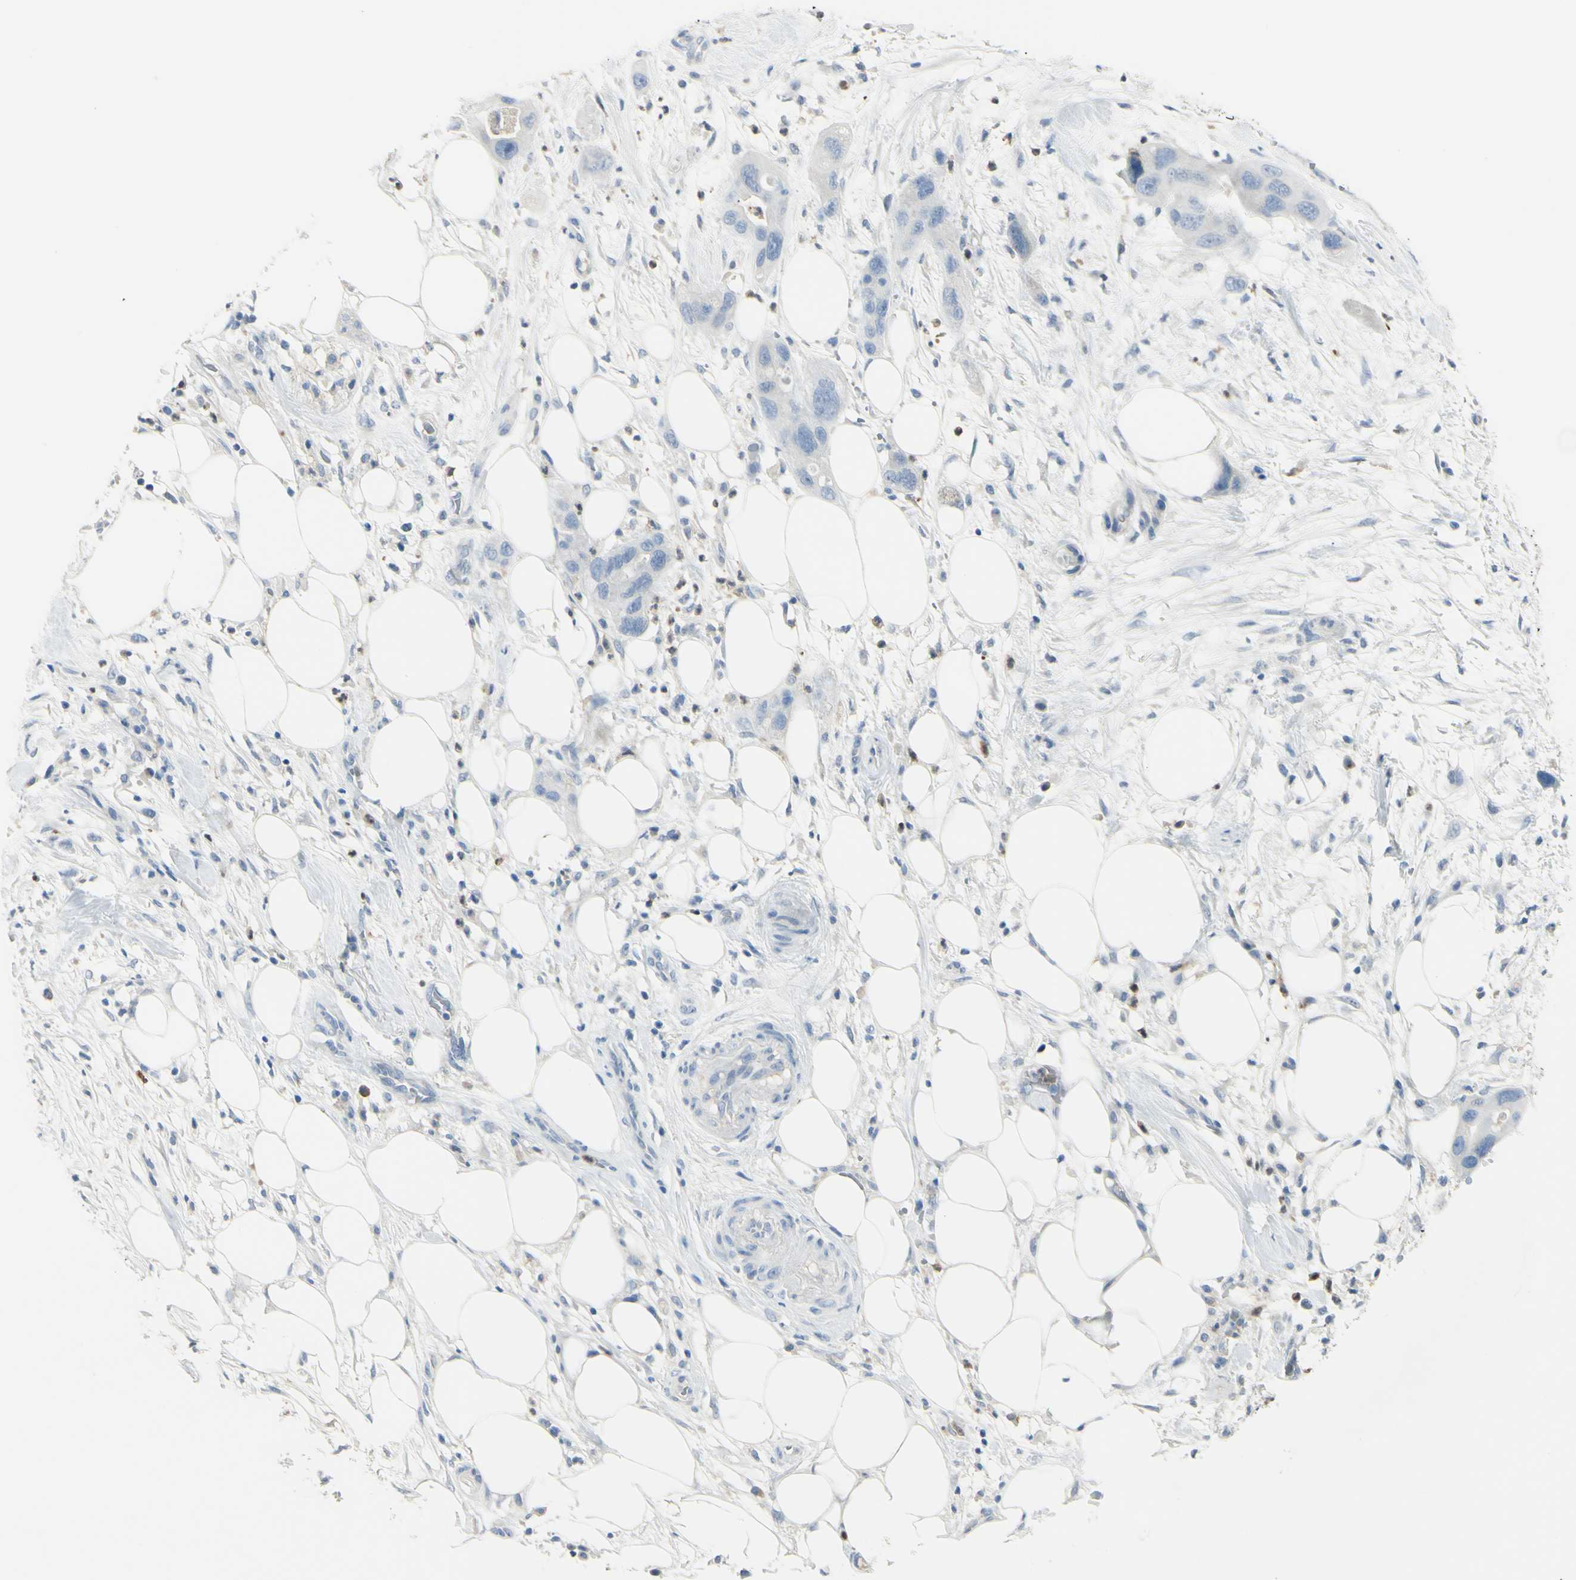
{"staining": {"intensity": "negative", "quantity": "none", "location": "none"}, "tissue": "pancreatic cancer", "cell_type": "Tumor cells", "image_type": "cancer", "snomed": [{"axis": "morphology", "description": "Adenocarcinoma, NOS"}, {"axis": "topography", "description": "Pancreas"}], "caption": "Immunohistochemical staining of human pancreatic cancer (adenocarcinoma) demonstrates no significant expression in tumor cells.", "gene": "ZNF557", "patient": {"sex": "female", "age": 71}}